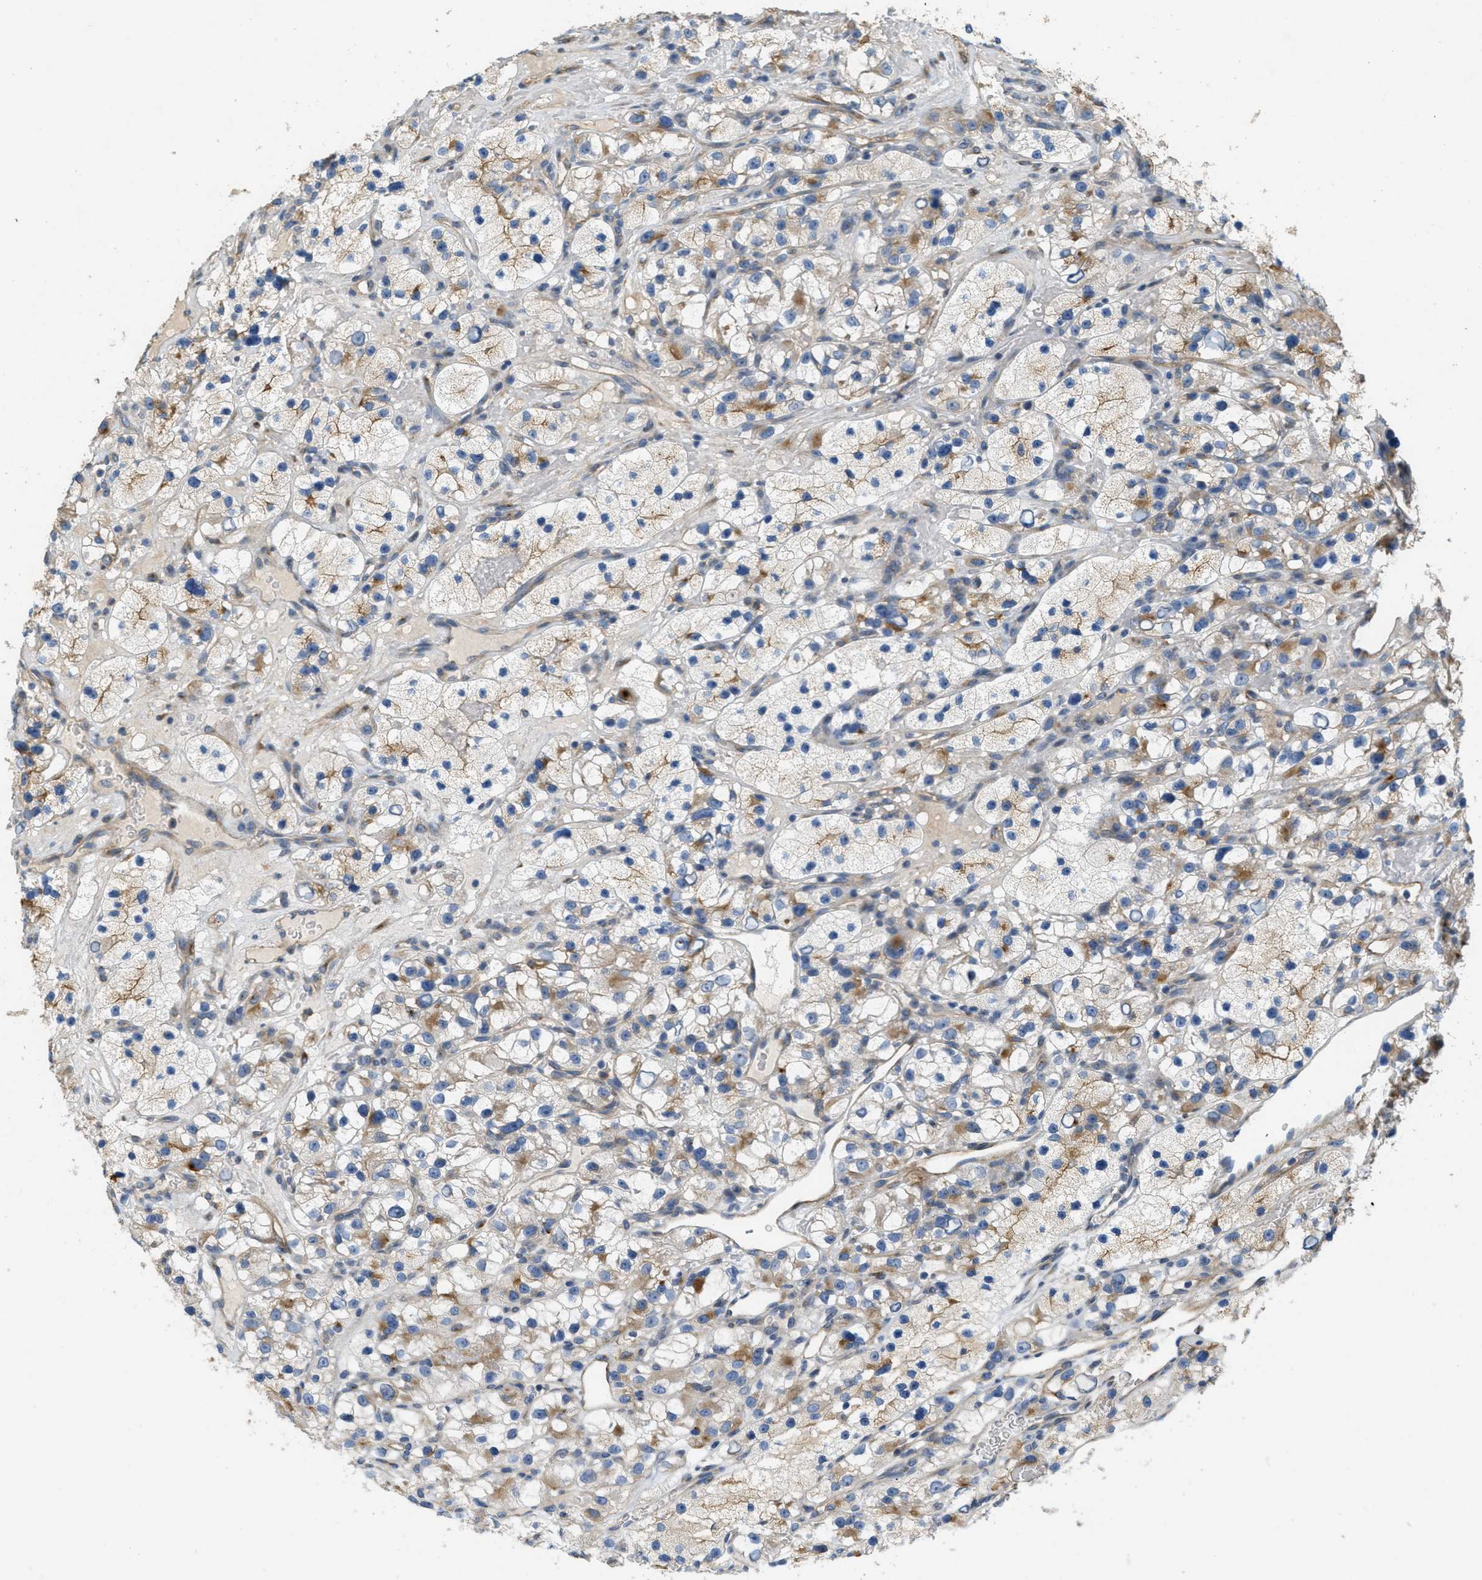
{"staining": {"intensity": "moderate", "quantity": "<25%", "location": "cytoplasmic/membranous"}, "tissue": "renal cancer", "cell_type": "Tumor cells", "image_type": "cancer", "snomed": [{"axis": "morphology", "description": "Adenocarcinoma, NOS"}, {"axis": "topography", "description": "Kidney"}], "caption": "The micrograph displays a brown stain indicating the presence of a protein in the cytoplasmic/membranous of tumor cells in adenocarcinoma (renal).", "gene": "ADCY5", "patient": {"sex": "female", "age": 57}}